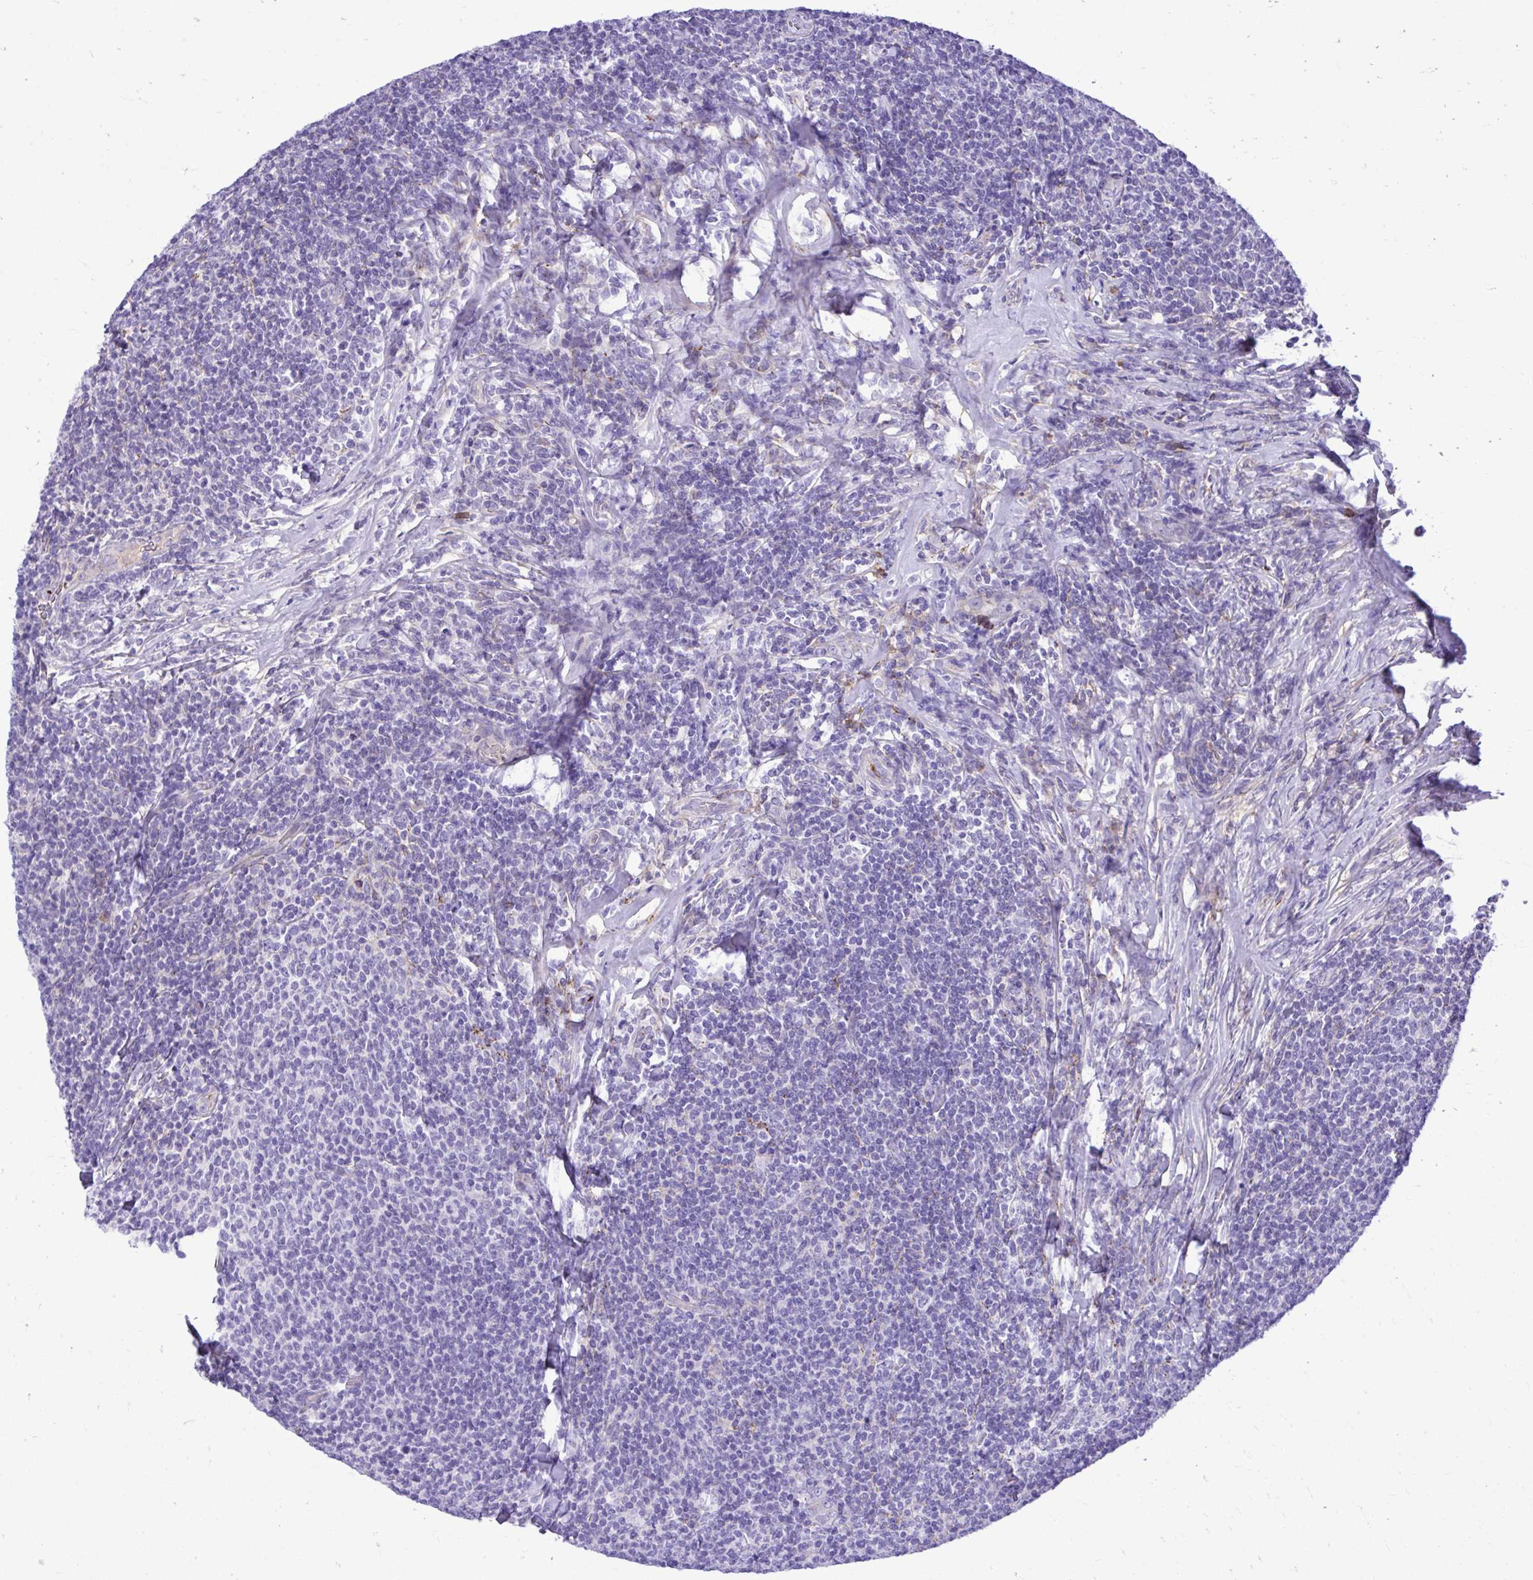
{"staining": {"intensity": "negative", "quantity": "none", "location": "none"}, "tissue": "lymphoma", "cell_type": "Tumor cells", "image_type": "cancer", "snomed": [{"axis": "morphology", "description": "Malignant lymphoma, non-Hodgkin's type, Low grade"}, {"axis": "topography", "description": "Lymph node"}], "caption": "Tumor cells show no significant staining in low-grade malignant lymphoma, non-Hodgkin's type.", "gene": "HRG", "patient": {"sex": "male", "age": 52}}